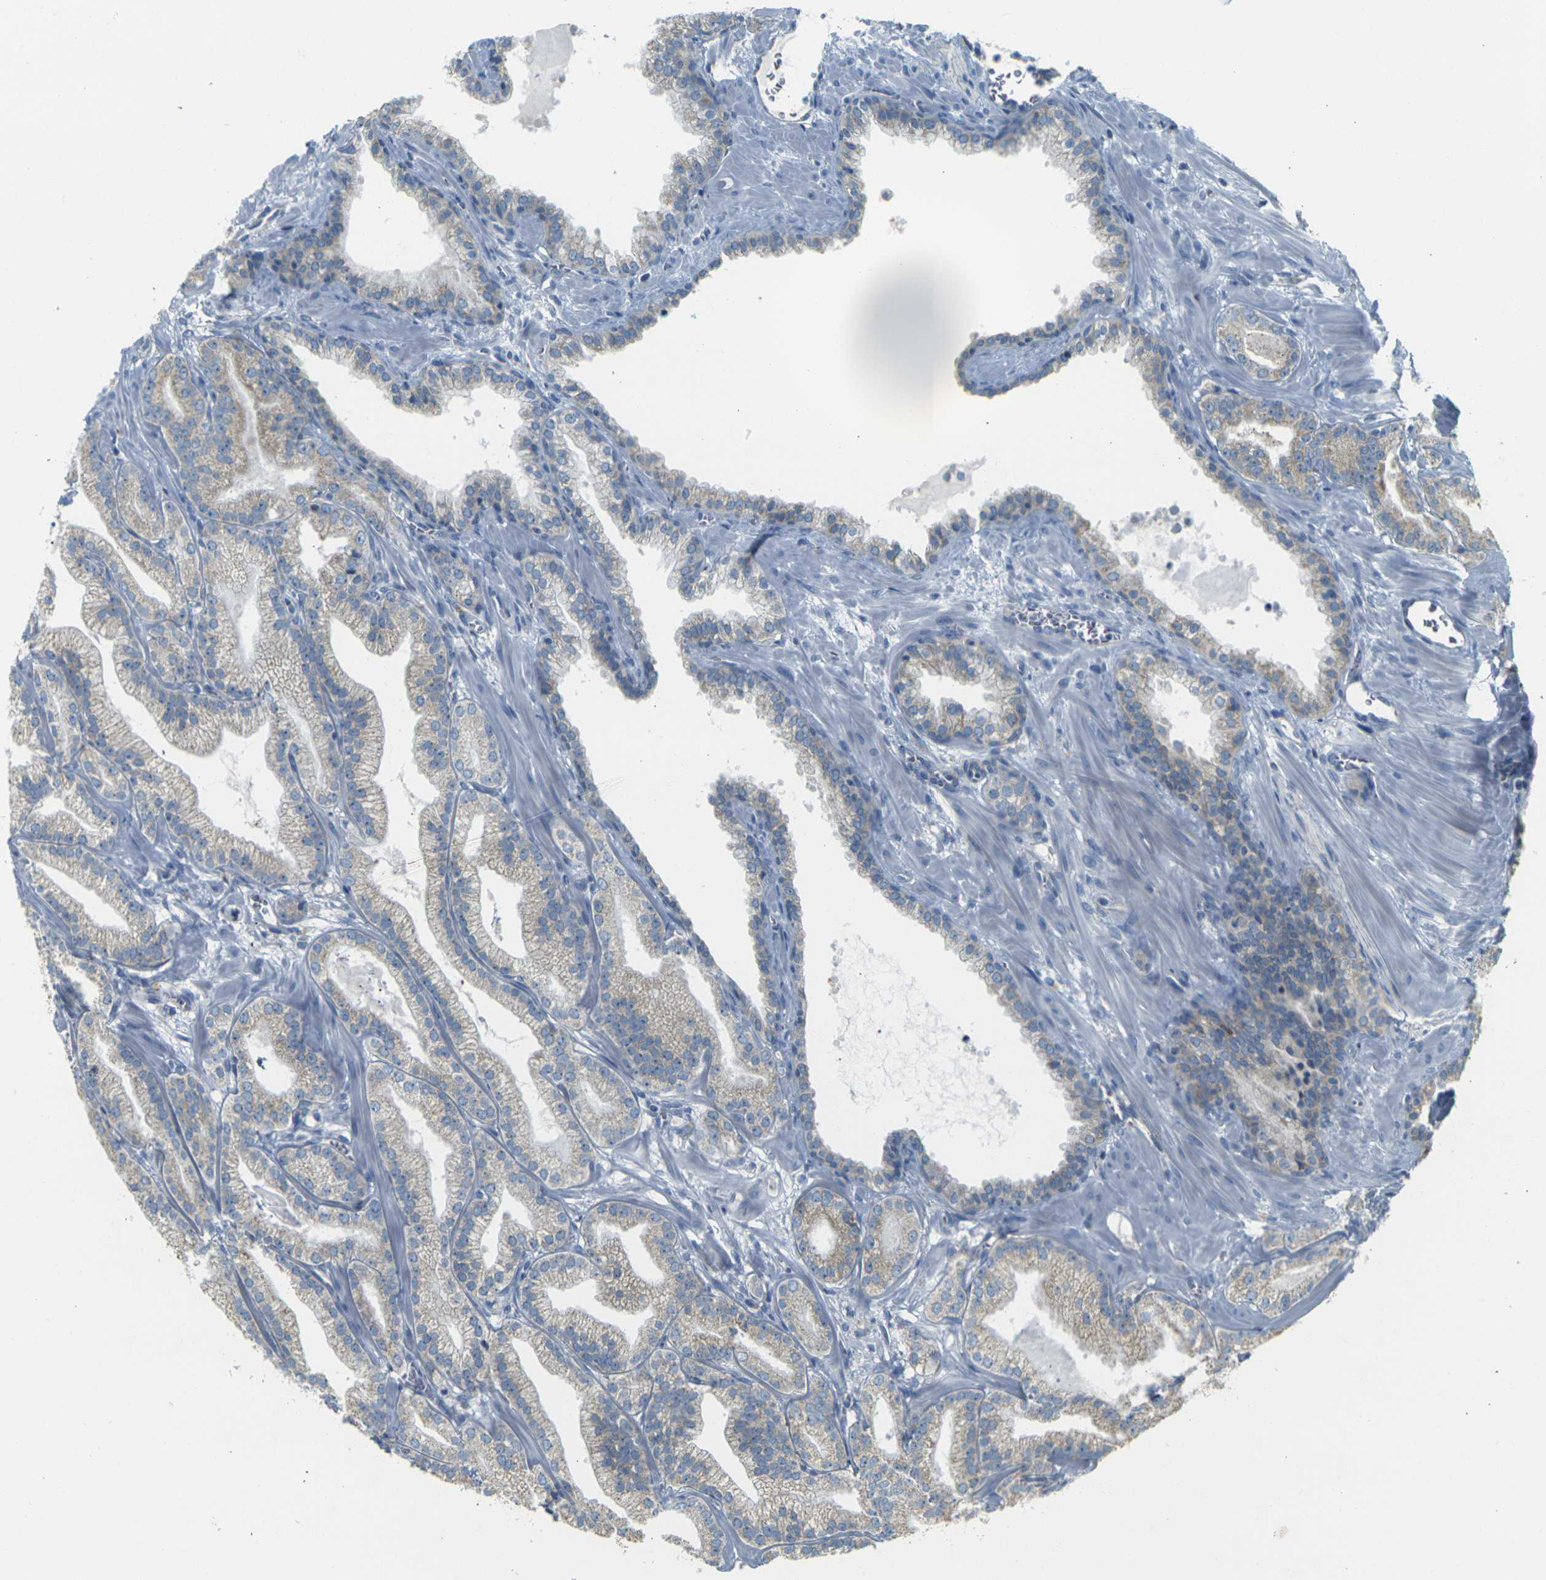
{"staining": {"intensity": "weak", "quantity": "25%-75%", "location": "cytoplasmic/membranous"}, "tissue": "prostate cancer", "cell_type": "Tumor cells", "image_type": "cancer", "snomed": [{"axis": "morphology", "description": "Adenocarcinoma, Low grade"}, {"axis": "topography", "description": "Prostate"}], "caption": "Protein staining of prostate cancer (adenocarcinoma (low-grade)) tissue reveals weak cytoplasmic/membranous positivity in approximately 25%-75% of tumor cells.", "gene": "PARD6B", "patient": {"sex": "male", "age": 59}}